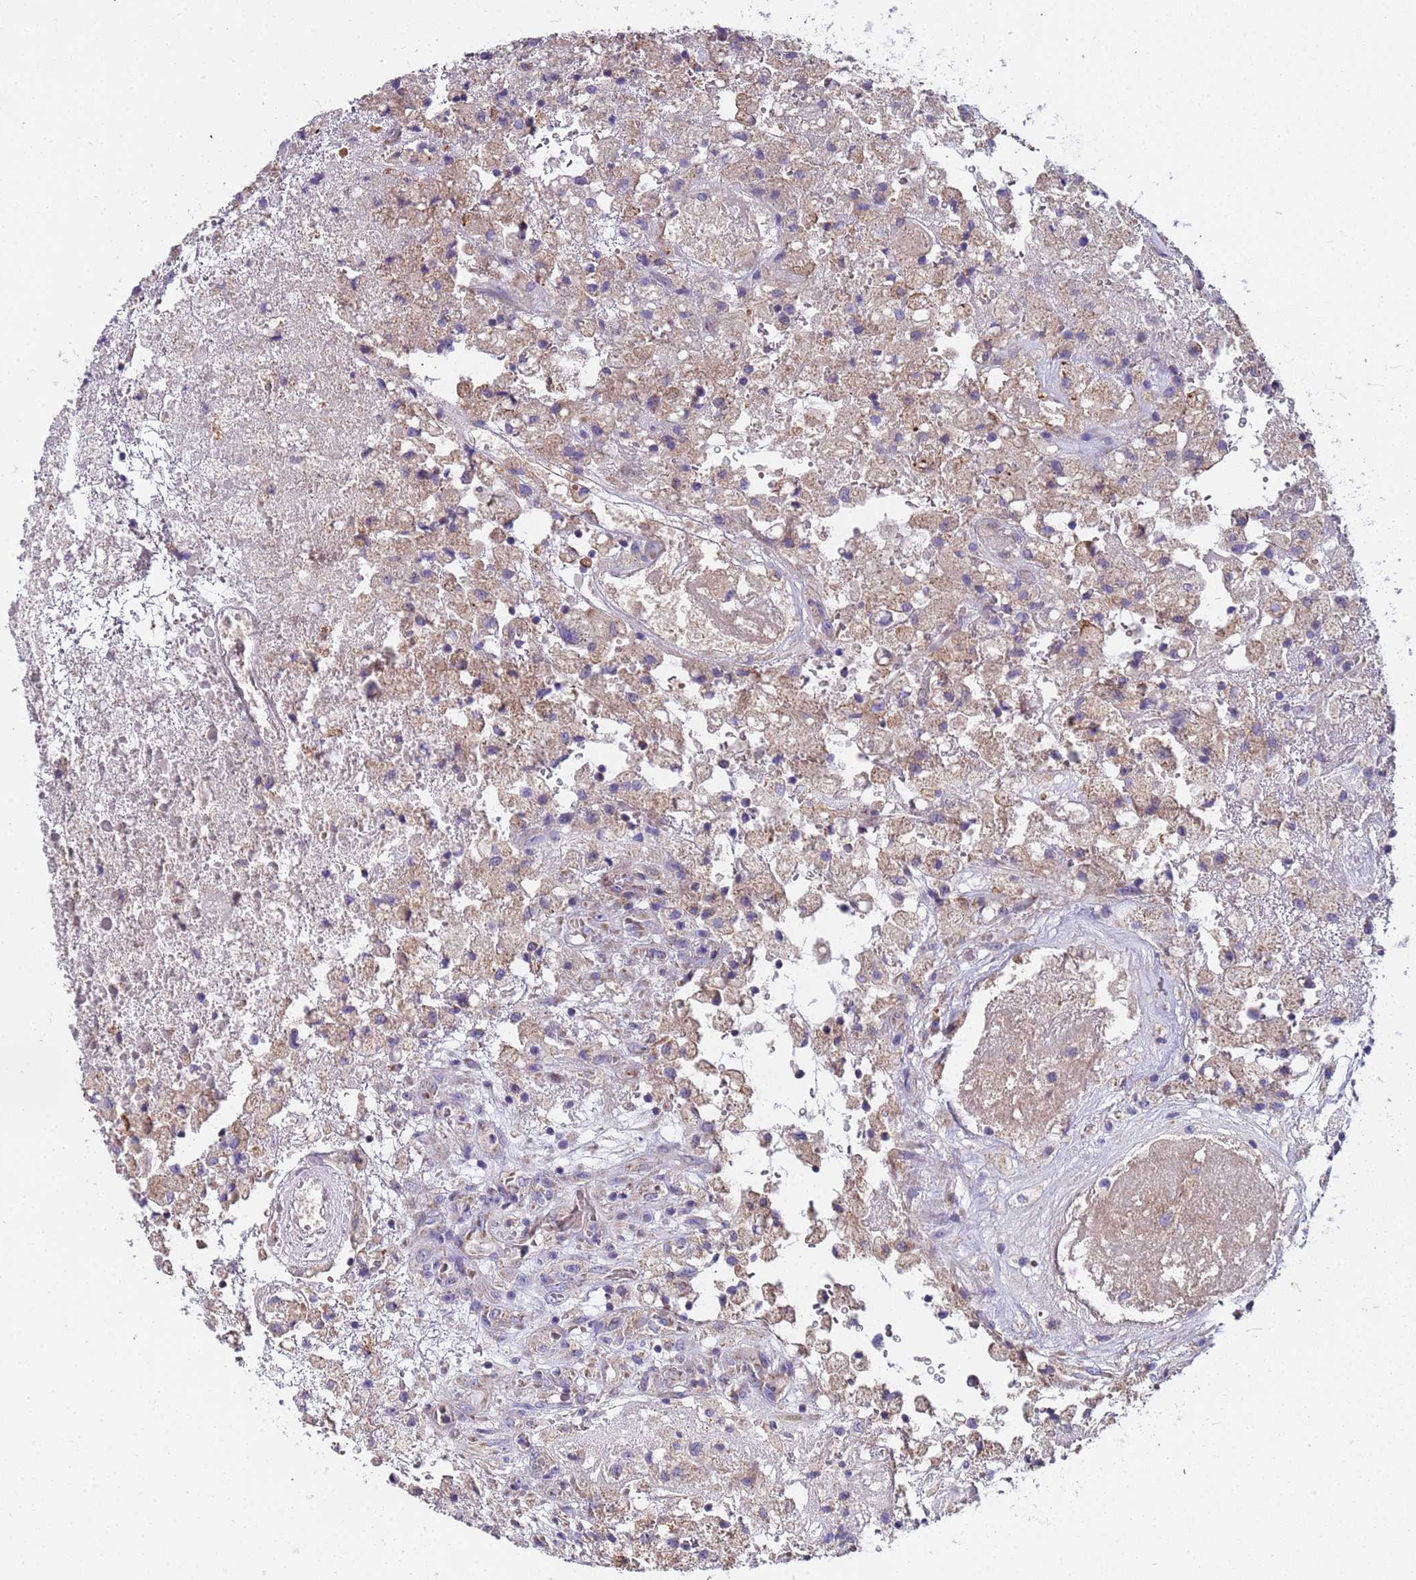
{"staining": {"intensity": "negative", "quantity": "none", "location": "none"}, "tissue": "glioma", "cell_type": "Tumor cells", "image_type": "cancer", "snomed": [{"axis": "morphology", "description": "Glioma, malignant, High grade"}, {"axis": "topography", "description": "Brain"}], "caption": "High magnification brightfield microscopy of glioma stained with DAB (brown) and counterstained with hematoxylin (blue): tumor cells show no significant expression.", "gene": "TMEM126A", "patient": {"sex": "male", "age": 76}}